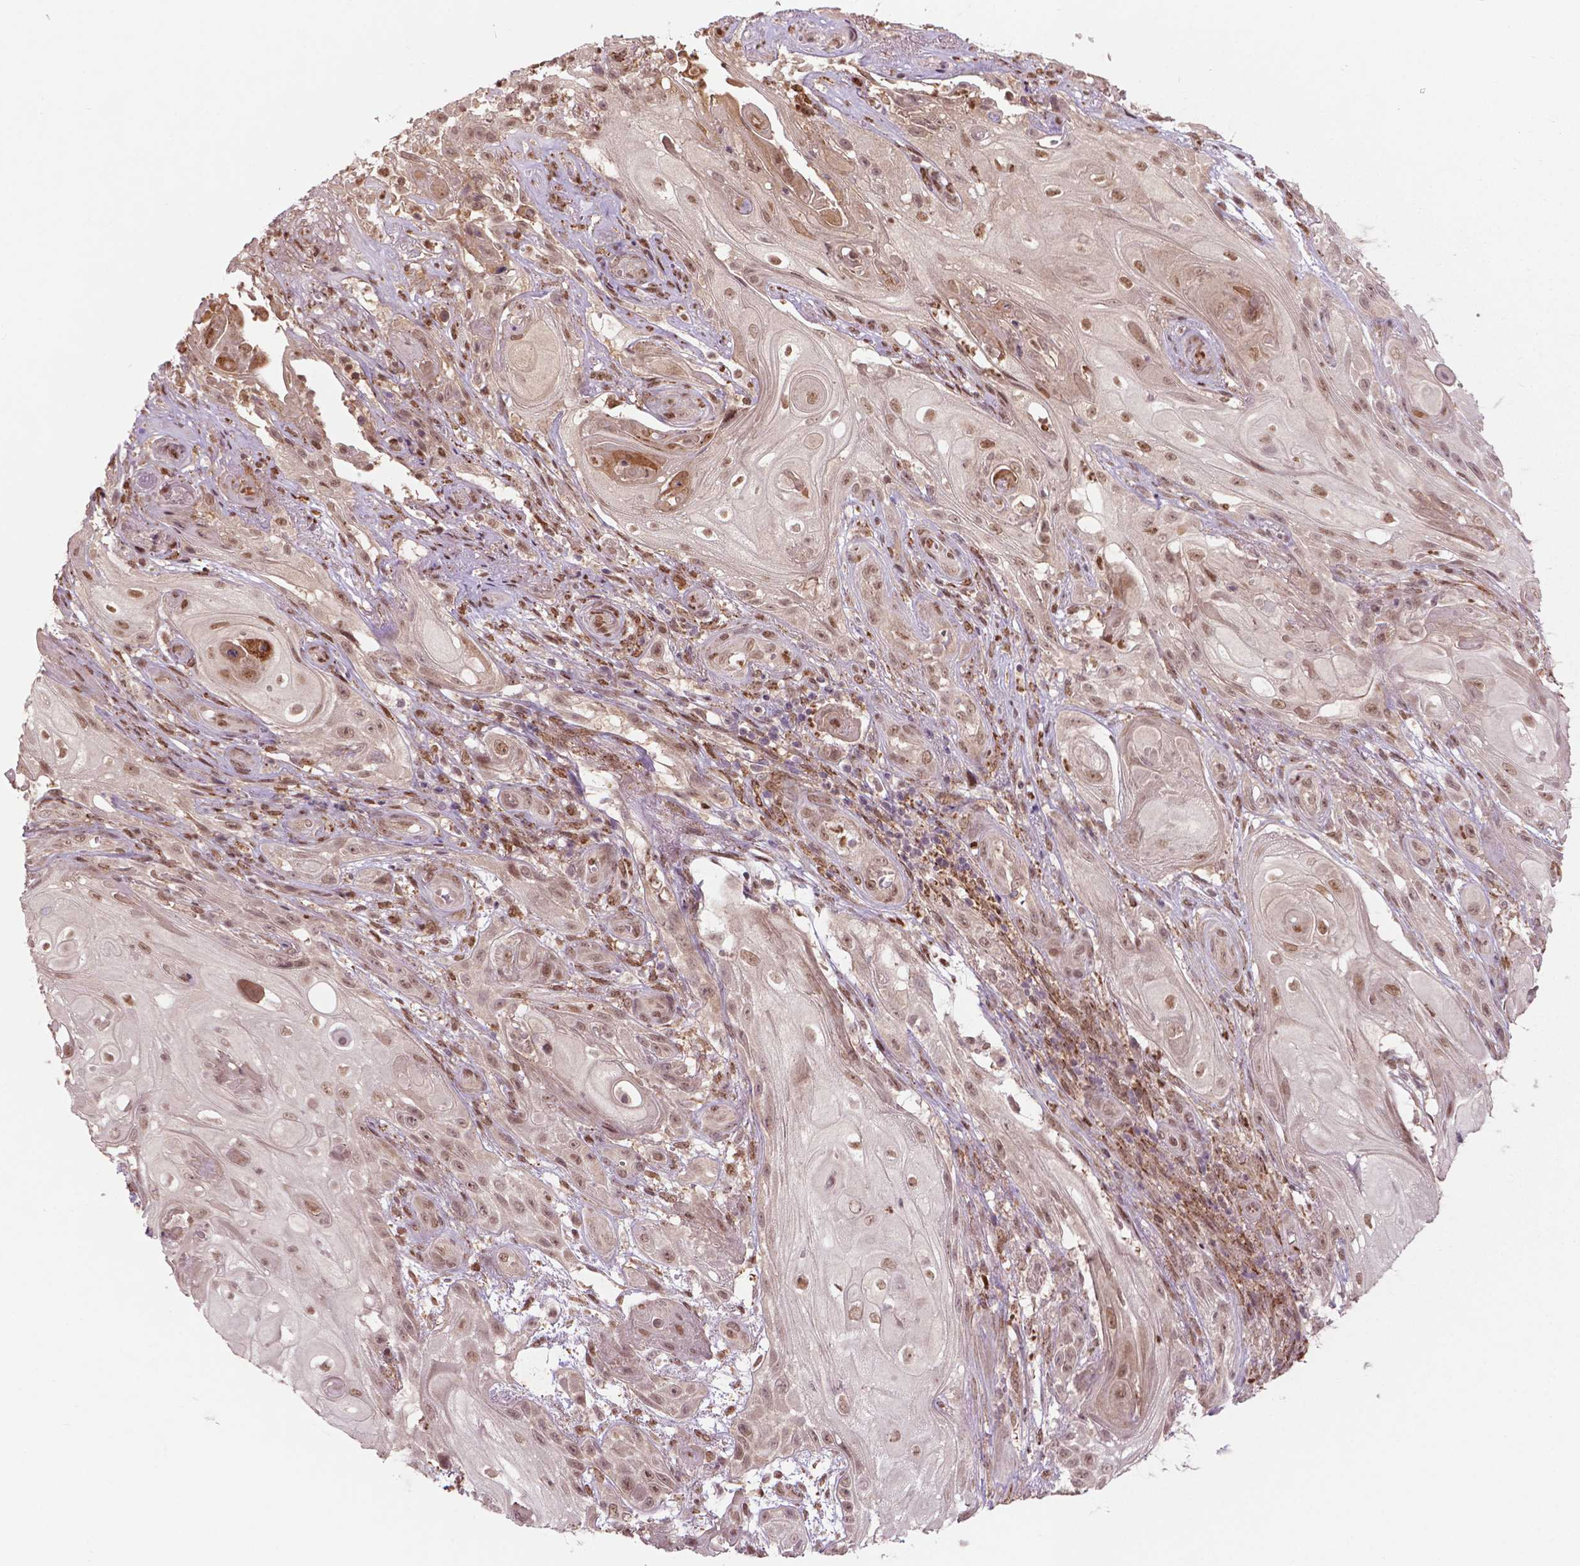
{"staining": {"intensity": "moderate", "quantity": ">75%", "location": "nuclear"}, "tissue": "skin cancer", "cell_type": "Tumor cells", "image_type": "cancer", "snomed": [{"axis": "morphology", "description": "Squamous cell carcinoma, NOS"}, {"axis": "topography", "description": "Skin"}], "caption": "Brown immunohistochemical staining in human skin cancer (squamous cell carcinoma) demonstrates moderate nuclear positivity in approximately >75% of tumor cells. (DAB IHC, brown staining for protein, blue staining for nuclei).", "gene": "NFAT5", "patient": {"sex": "male", "age": 62}}